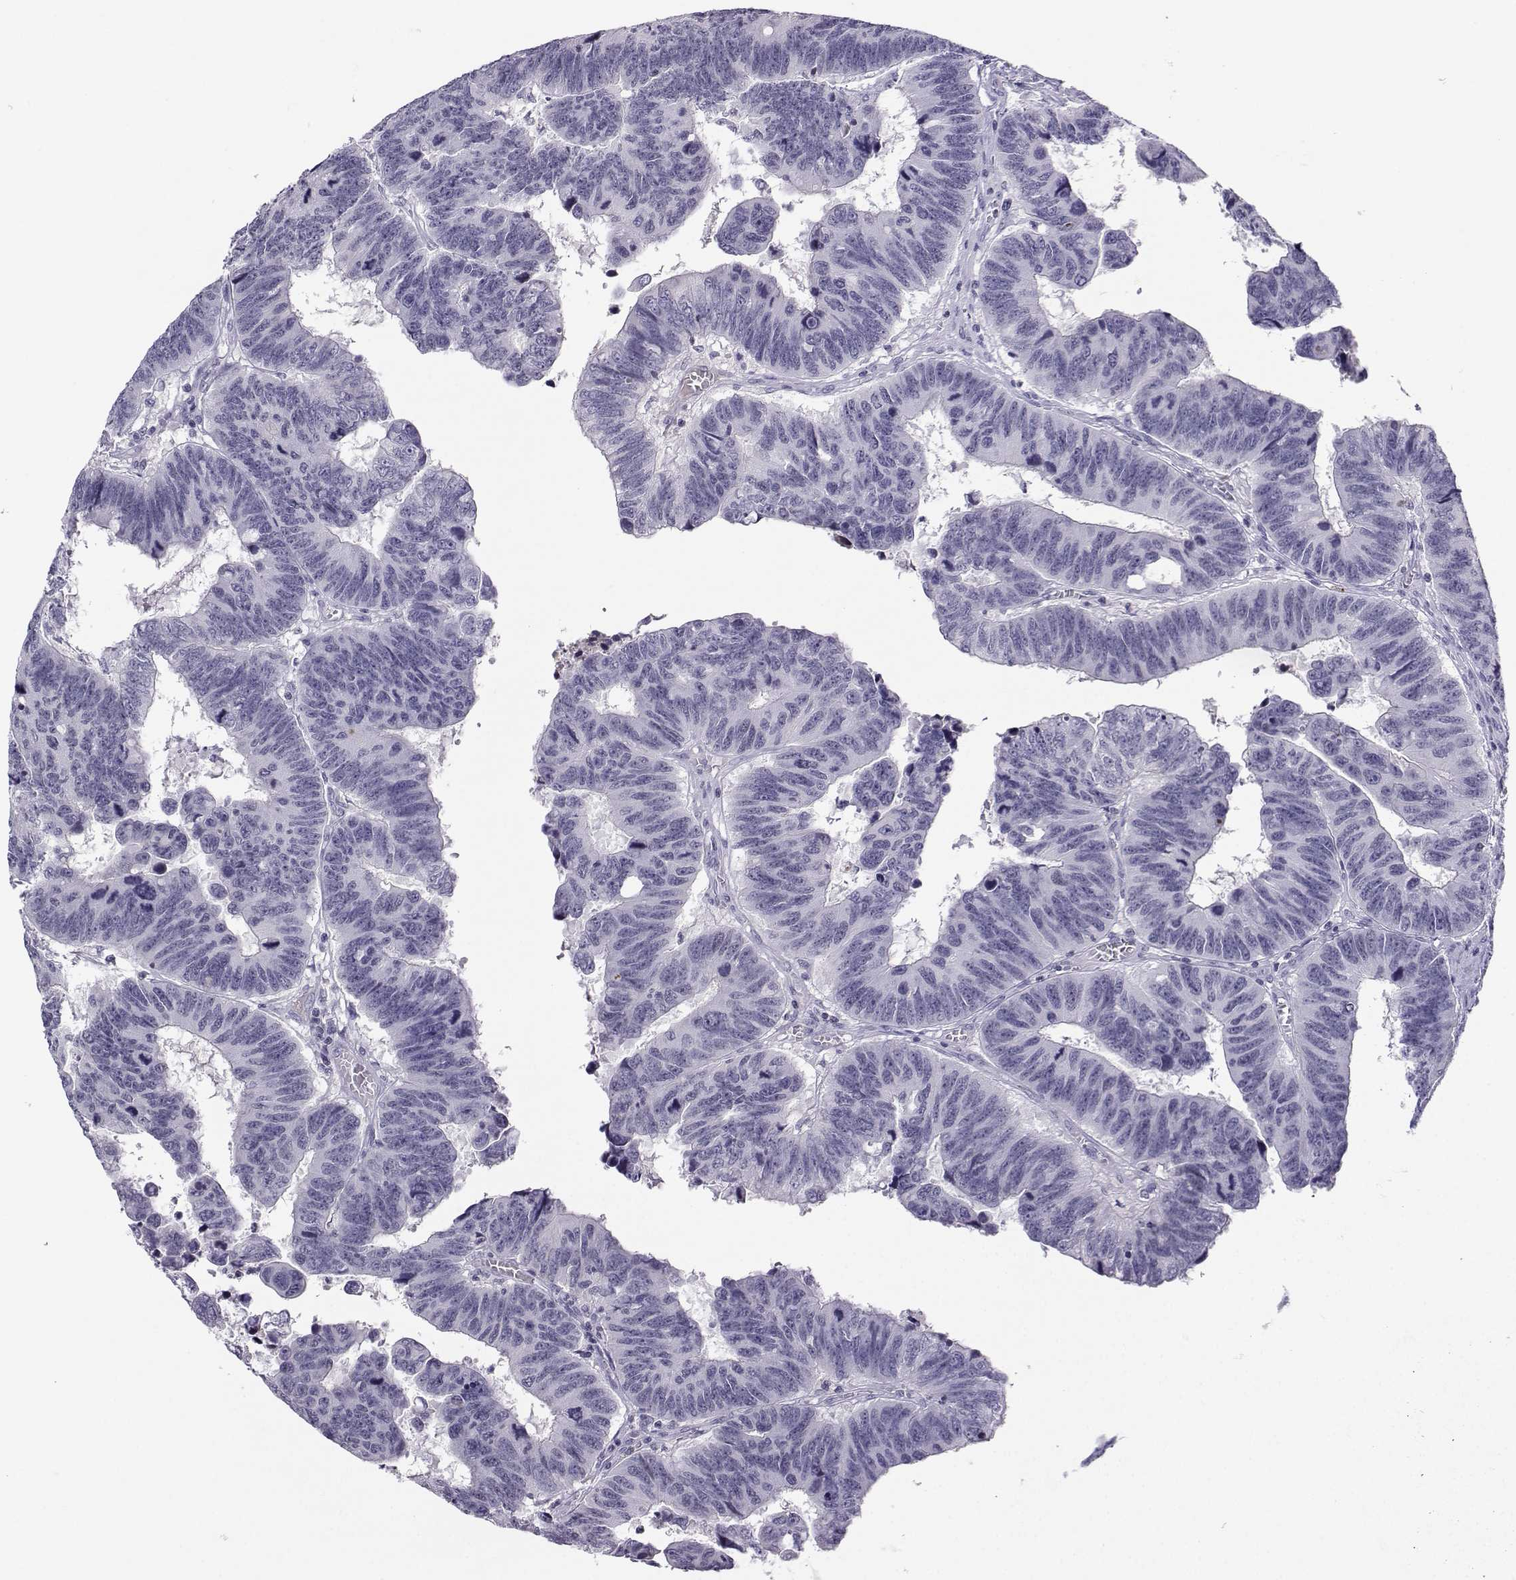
{"staining": {"intensity": "negative", "quantity": "none", "location": "none"}, "tissue": "colorectal cancer", "cell_type": "Tumor cells", "image_type": "cancer", "snomed": [{"axis": "morphology", "description": "Adenocarcinoma, NOS"}, {"axis": "topography", "description": "Appendix"}, {"axis": "topography", "description": "Colon"}, {"axis": "topography", "description": "Cecum"}, {"axis": "topography", "description": "Colon asc"}], "caption": "A high-resolution photomicrograph shows immunohistochemistry (IHC) staining of colorectal cancer, which displays no significant expression in tumor cells.", "gene": "LHX1", "patient": {"sex": "female", "age": 85}}